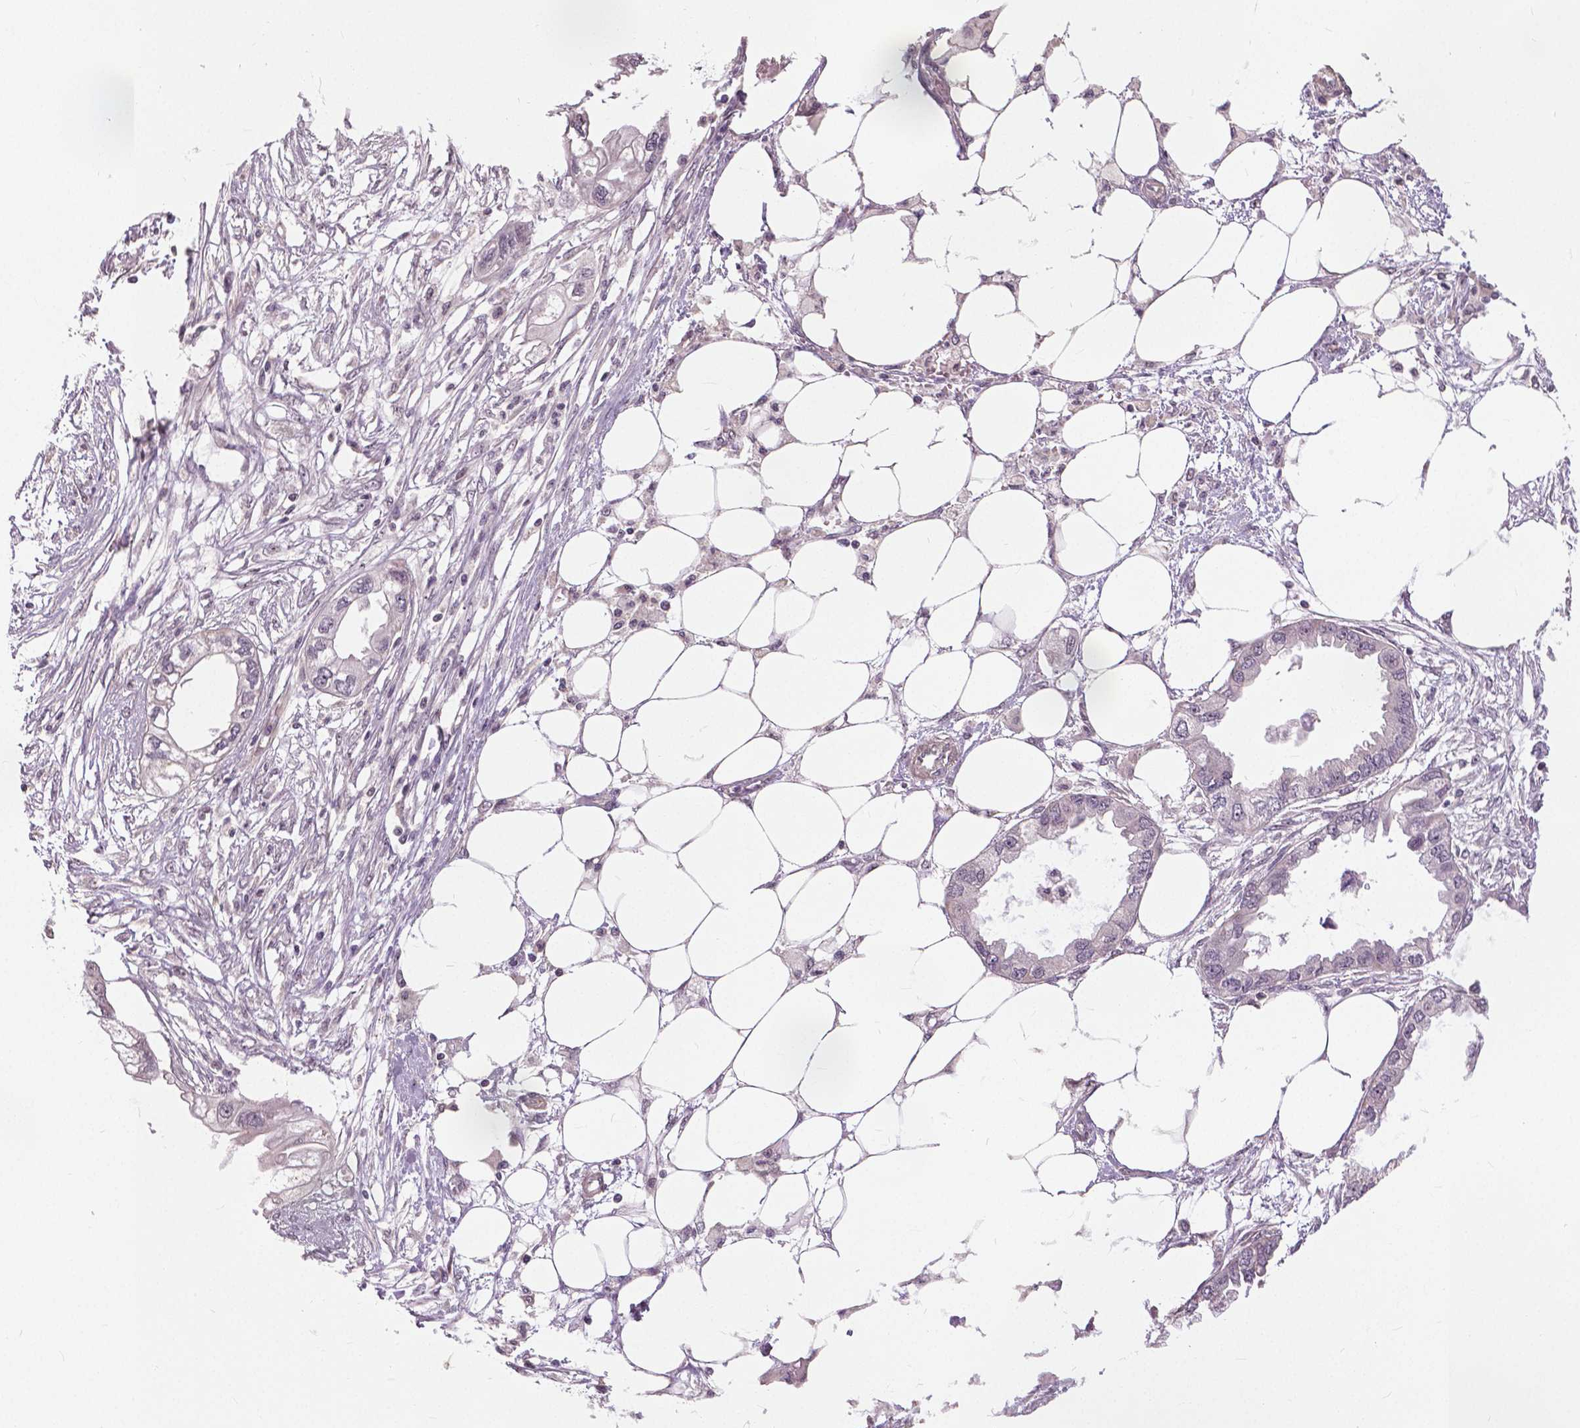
{"staining": {"intensity": "negative", "quantity": "none", "location": "none"}, "tissue": "endometrial cancer", "cell_type": "Tumor cells", "image_type": "cancer", "snomed": [{"axis": "morphology", "description": "Adenocarcinoma, NOS"}, {"axis": "morphology", "description": "Adenocarcinoma, metastatic, NOS"}, {"axis": "topography", "description": "Adipose tissue"}, {"axis": "topography", "description": "Endometrium"}], "caption": "Adenocarcinoma (endometrial) was stained to show a protein in brown. There is no significant staining in tumor cells.", "gene": "ANXA13", "patient": {"sex": "female", "age": 67}}